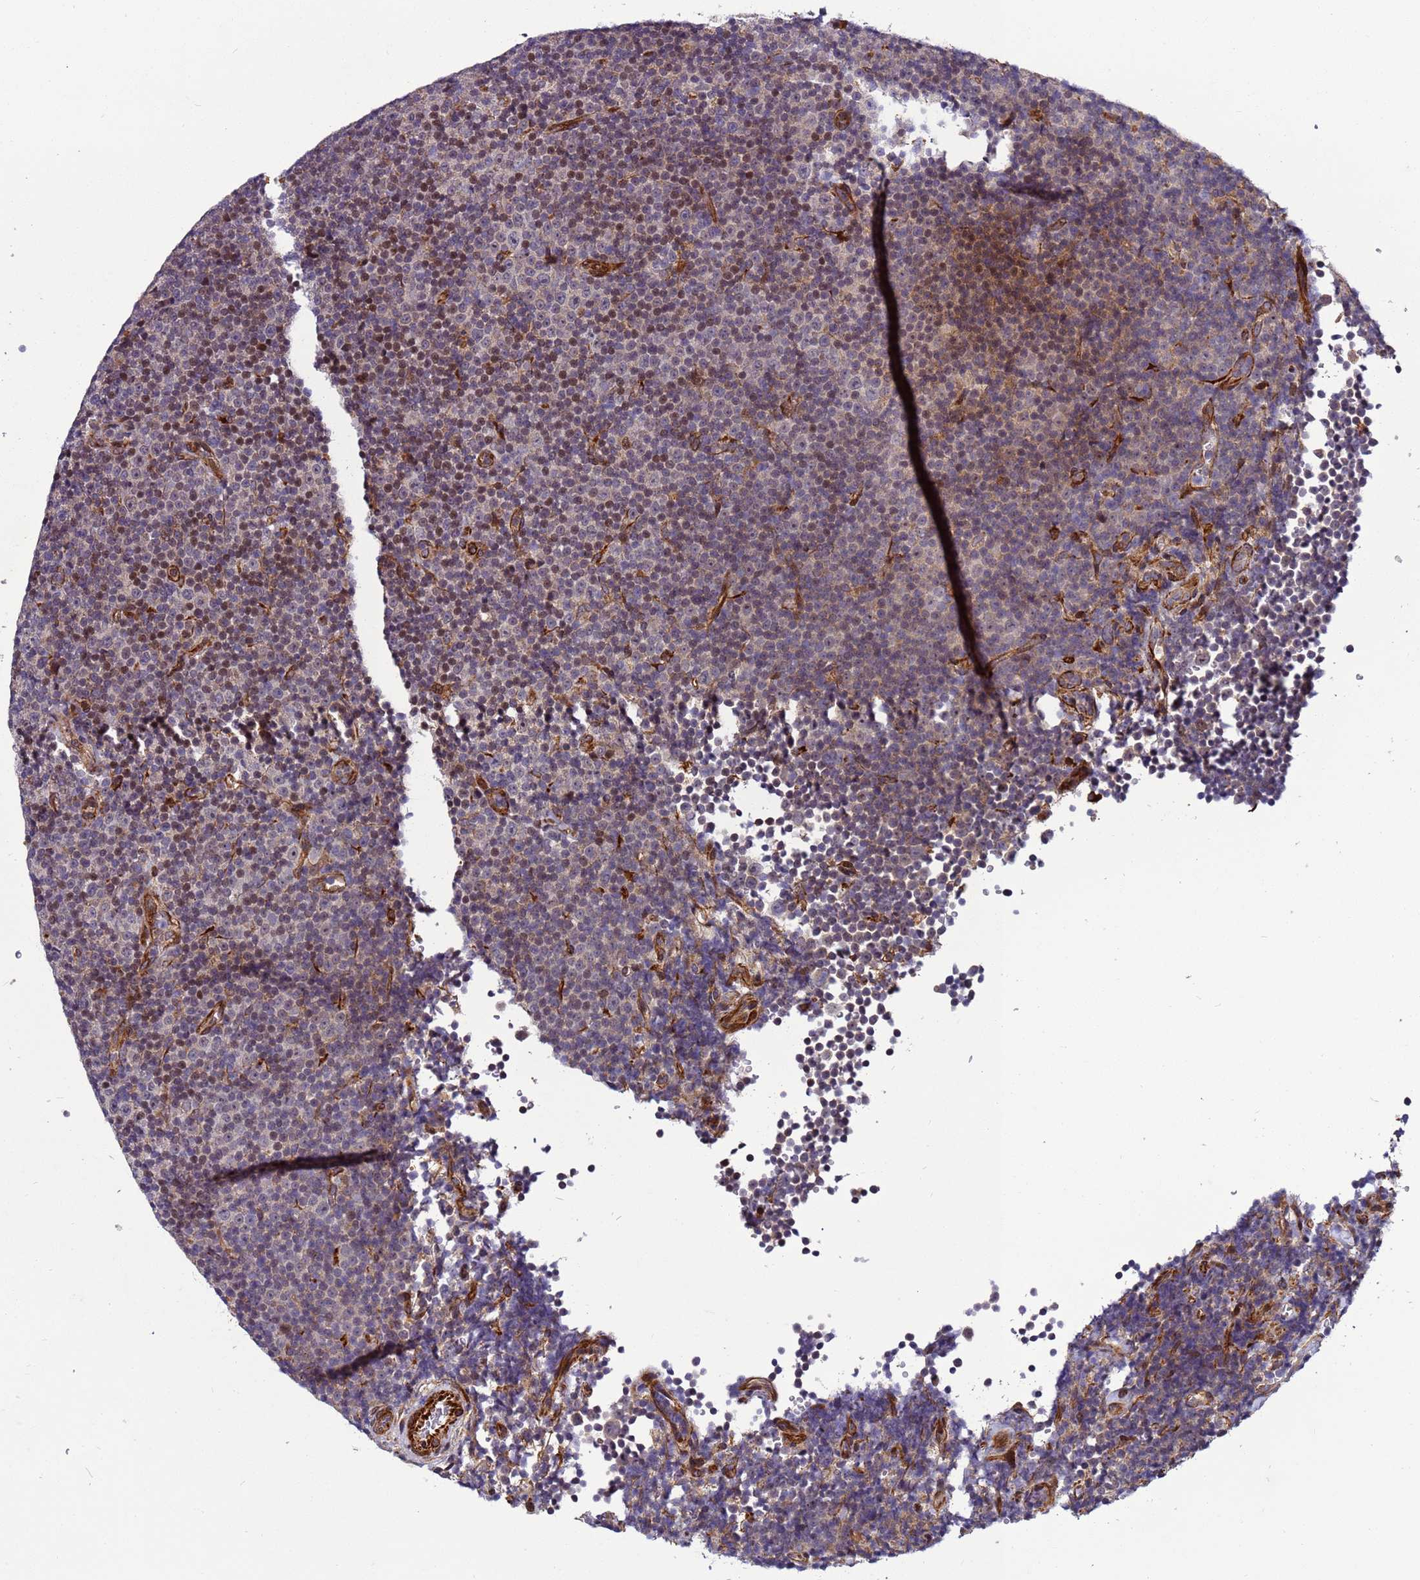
{"staining": {"intensity": "moderate", "quantity": "<25%", "location": "nuclear"}, "tissue": "lymphoma", "cell_type": "Tumor cells", "image_type": "cancer", "snomed": [{"axis": "morphology", "description": "Malignant lymphoma, non-Hodgkin's type, Low grade"}, {"axis": "topography", "description": "Lymph node"}], "caption": "Brown immunohistochemical staining in human malignant lymphoma, non-Hodgkin's type (low-grade) demonstrates moderate nuclear expression in approximately <25% of tumor cells.", "gene": "MCRIP1", "patient": {"sex": "female", "age": 67}}